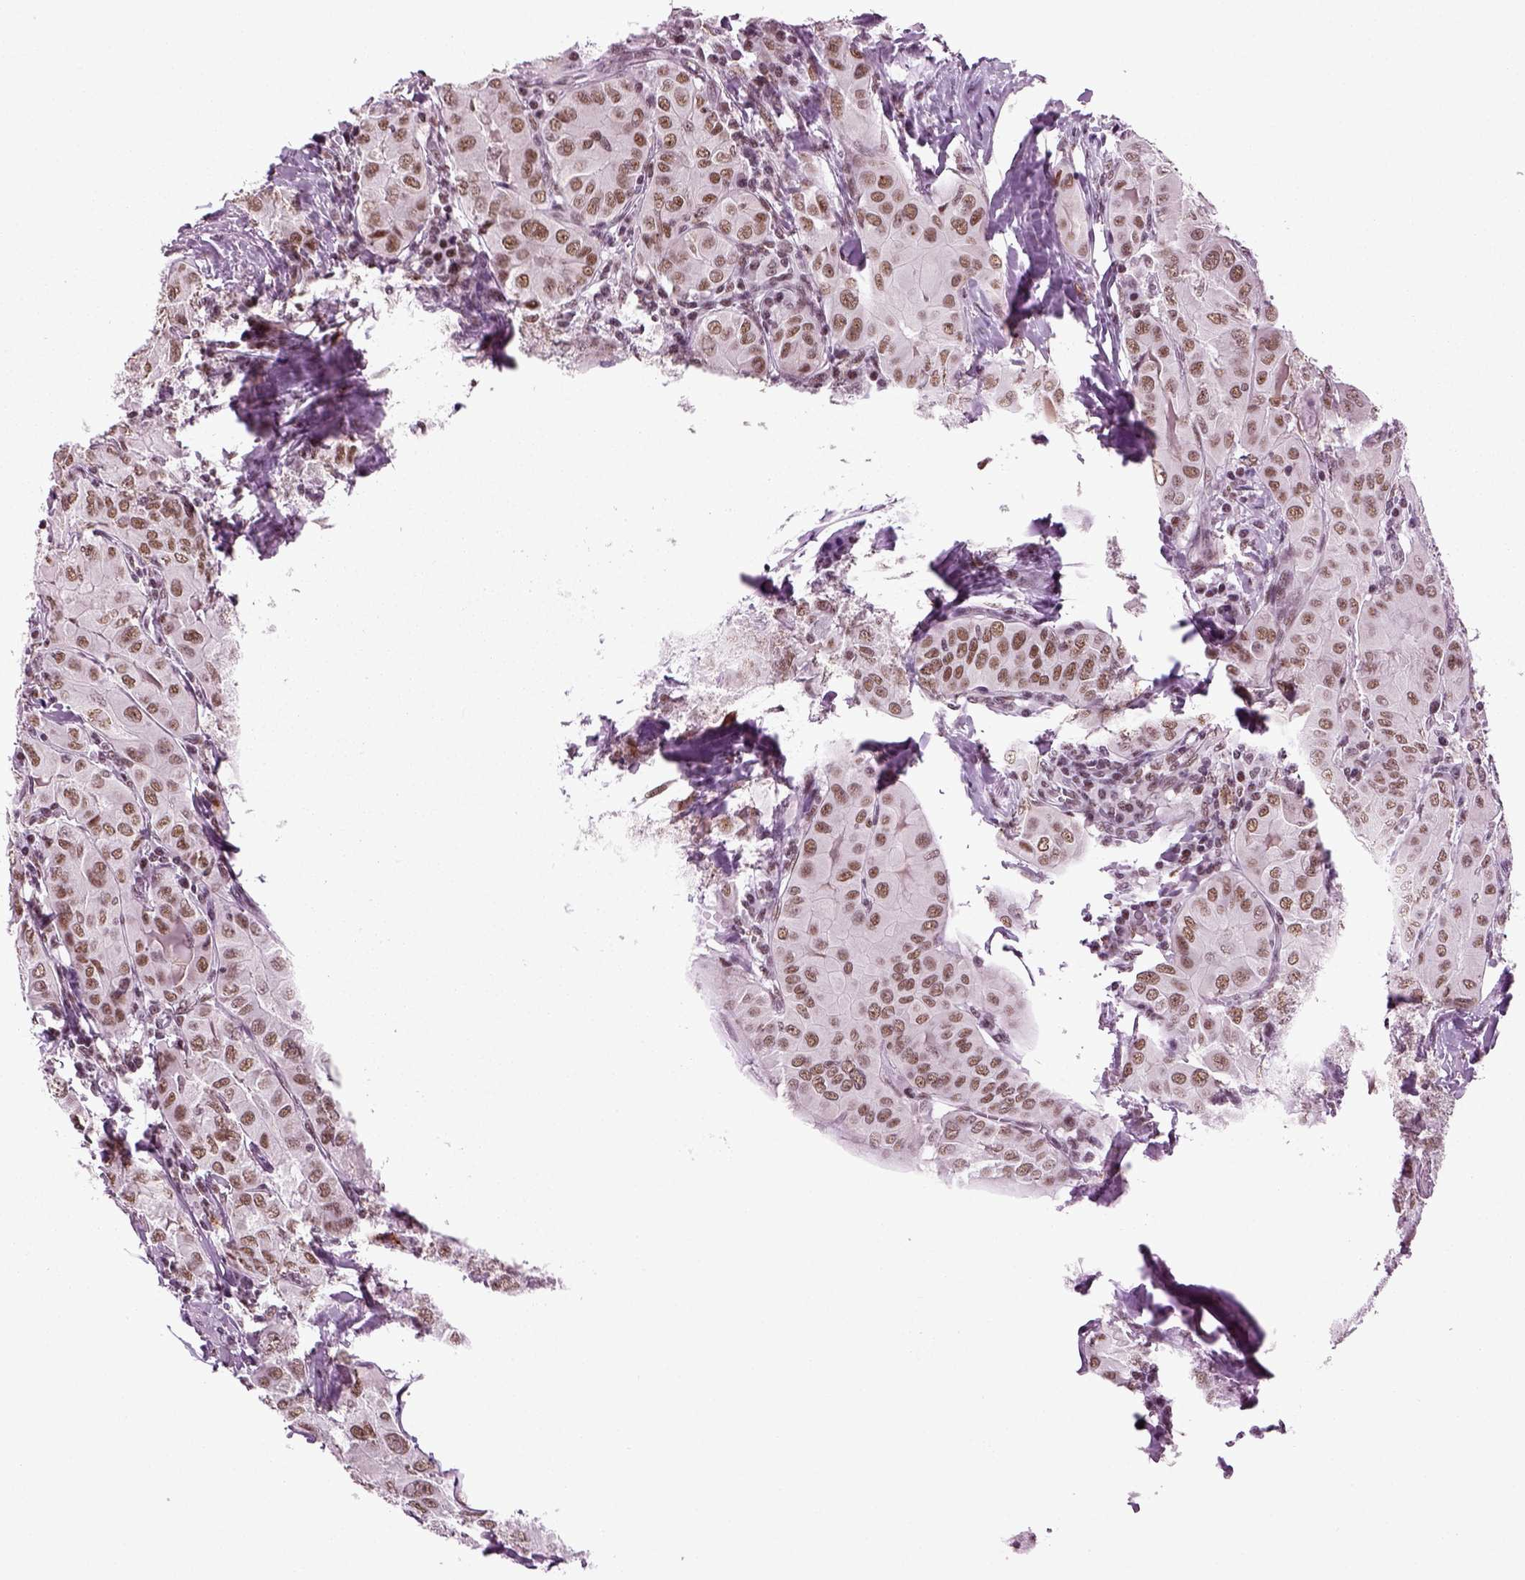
{"staining": {"intensity": "moderate", "quantity": ">75%", "location": "nuclear"}, "tissue": "thyroid cancer", "cell_type": "Tumor cells", "image_type": "cancer", "snomed": [{"axis": "morphology", "description": "Papillary adenocarcinoma, NOS"}, {"axis": "topography", "description": "Thyroid gland"}], "caption": "An IHC histopathology image of neoplastic tissue is shown. Protein staining in brown shows moderate nuclear positivity in thyroid cancer within tumor cells.", "gene": "RCOR3", "patient": {"sex": "female", "age": 37}}